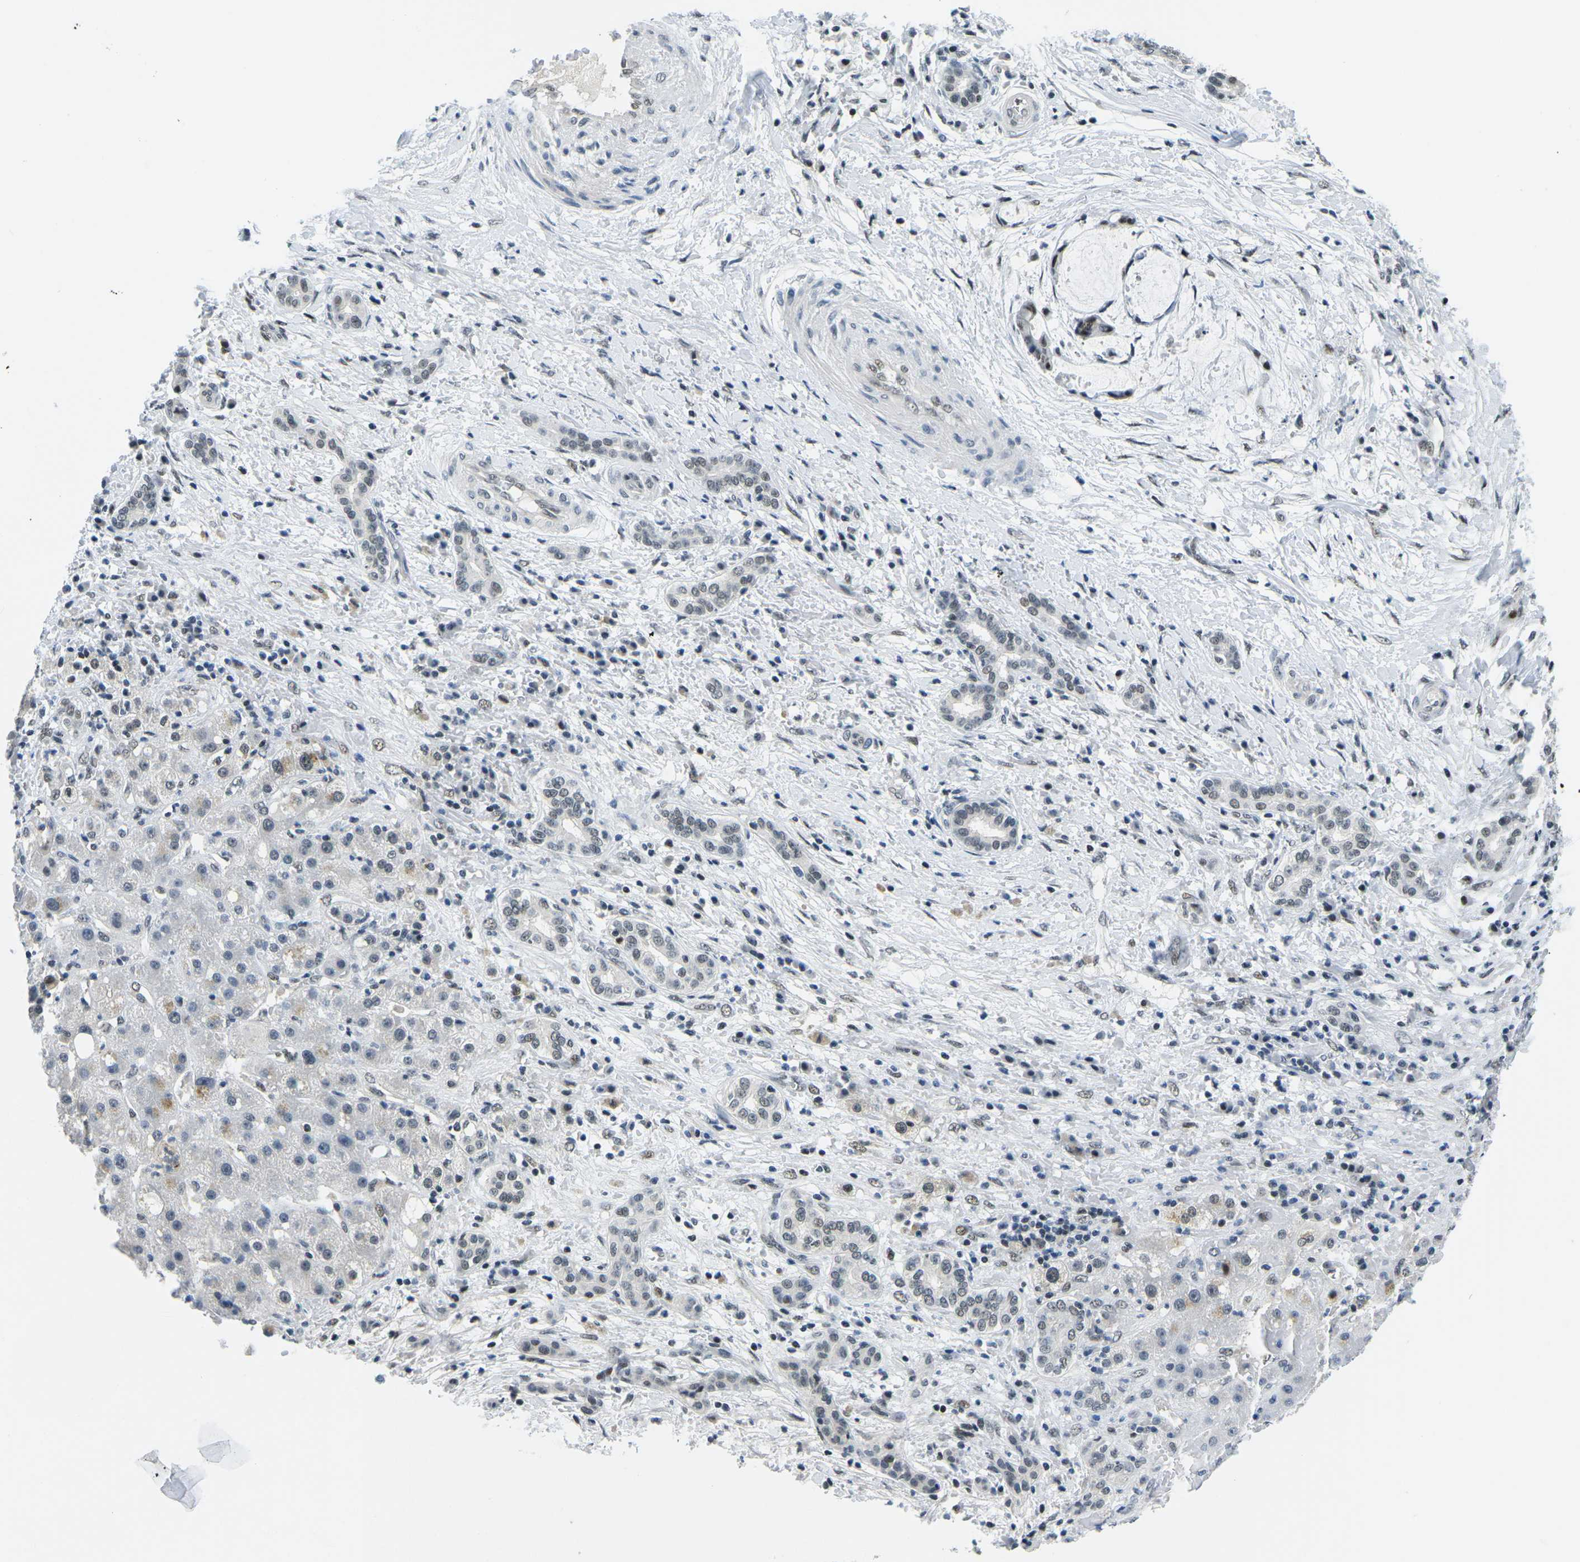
{"staining": {"intensity": "moderate", "quantity": "<25%", "location": "nuclear"}, "tissue": "liver cancer", "cell_type": "Tumor cells", "image_type": "cancer", "snomed": [{"axis": "morphology", "description": "Cholangiocarcinoma"}, {"axis": "topography", "description": "Liver"}], "caption": "The histopathology image exhibits staining of cholangiocarcinoma (liver), revealing moderate nuclear protein staining (brown color) within tumor cells. The protein of interest is shown in brown color, while the nuclei are stained blue.", "gene": "PRPF8", "patient": {"sex": "female", "age": 73}}